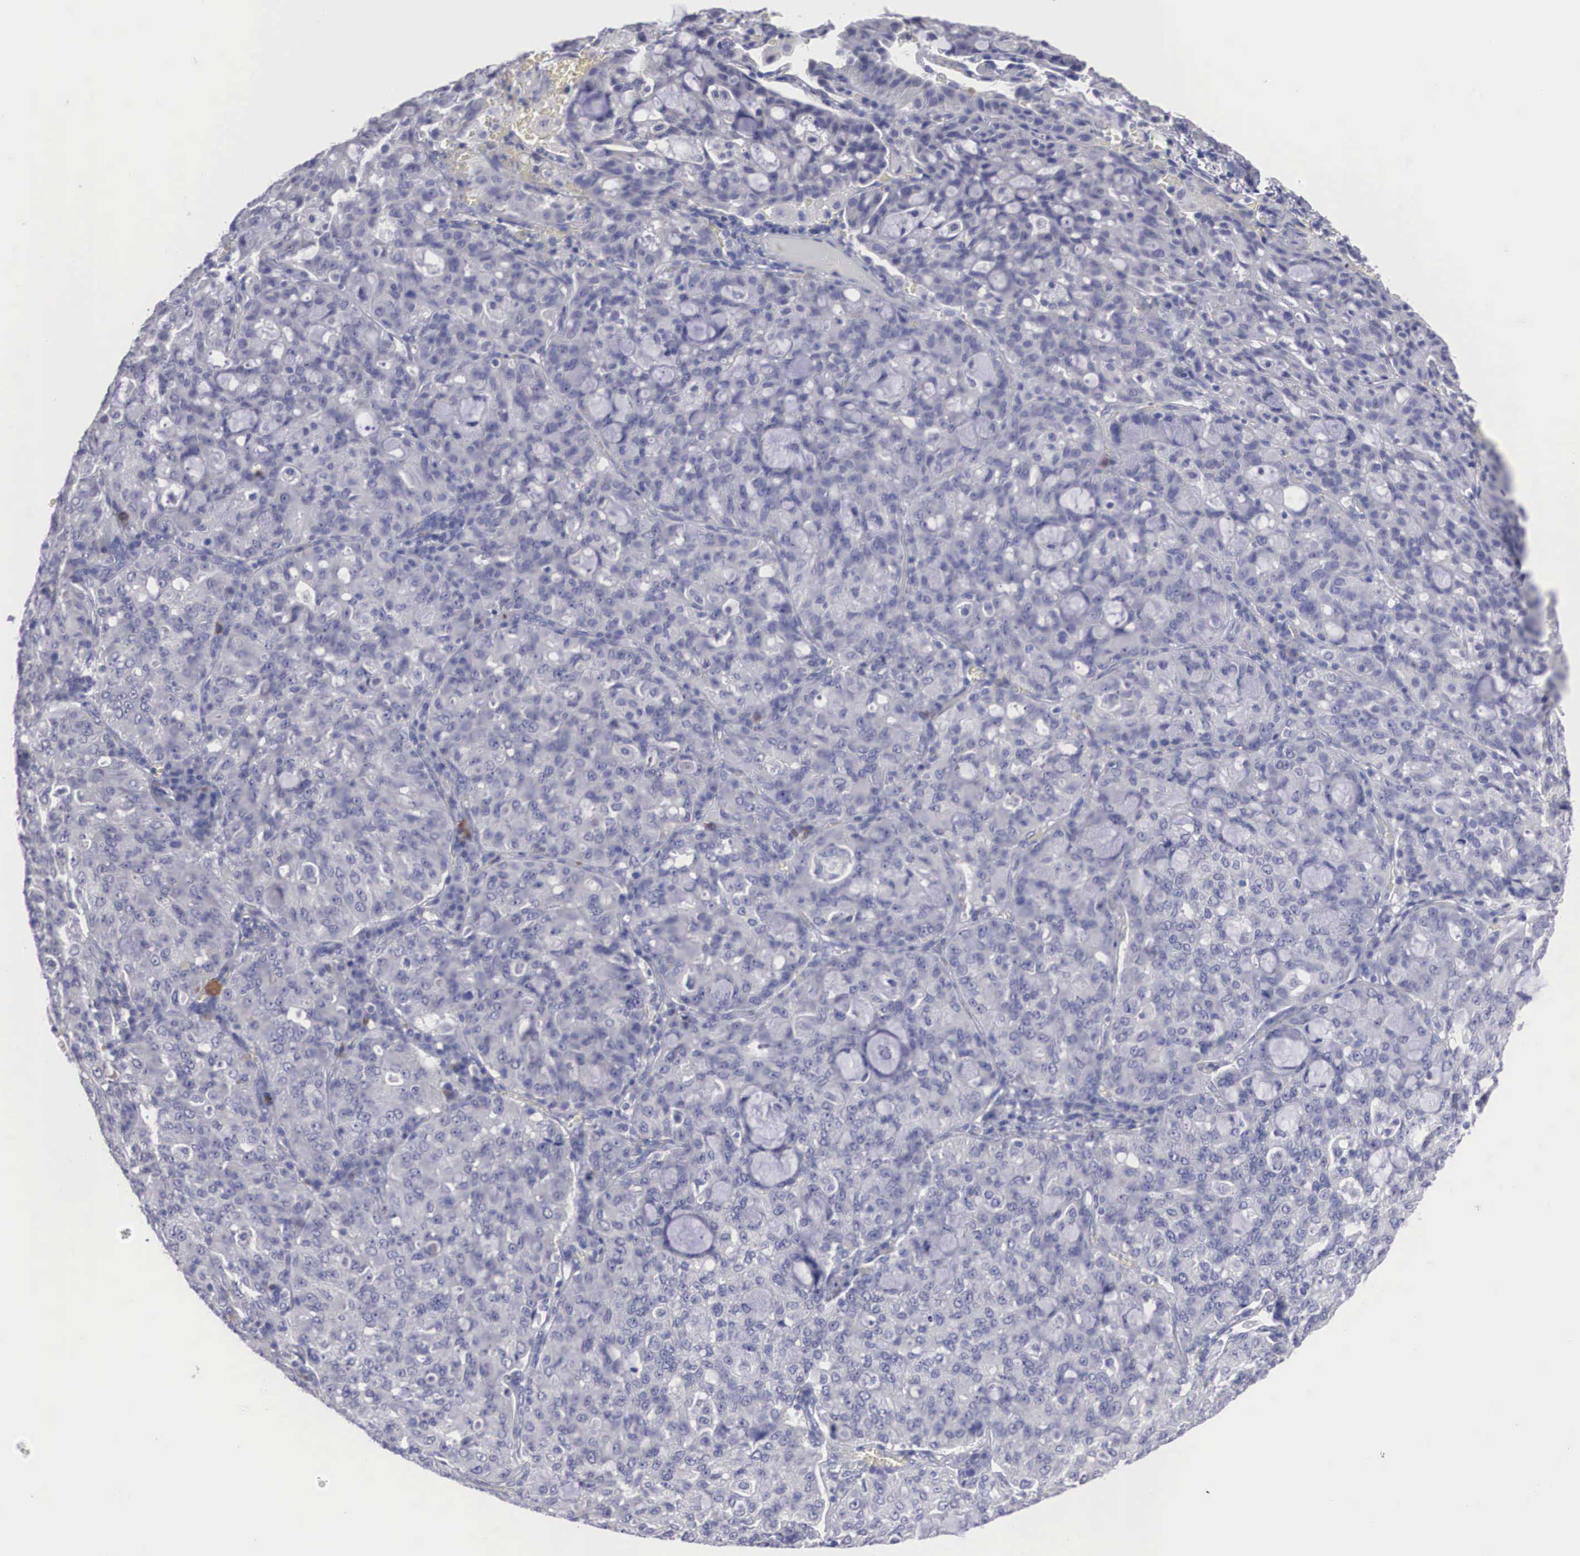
{"staining": {"intensity": "negative", "quantity": "none", "location": "none"}, "tissue": "lung cancer", "cell_type": "Tumor cells", "image_type": "cancer", "snomed": [{"axis": "morphology", "description": "Adenocarcinoma, NOS"}, {"axis": "topography", "description": "Lung"}], "caption": "Lung cancer (adenocarcinoma) stained for a protein using immunohistochemistry (IHC) demonstrates no staining tumor cells.", "gene": "REPS2", "patient": {"sex": "female", "age": 44}}